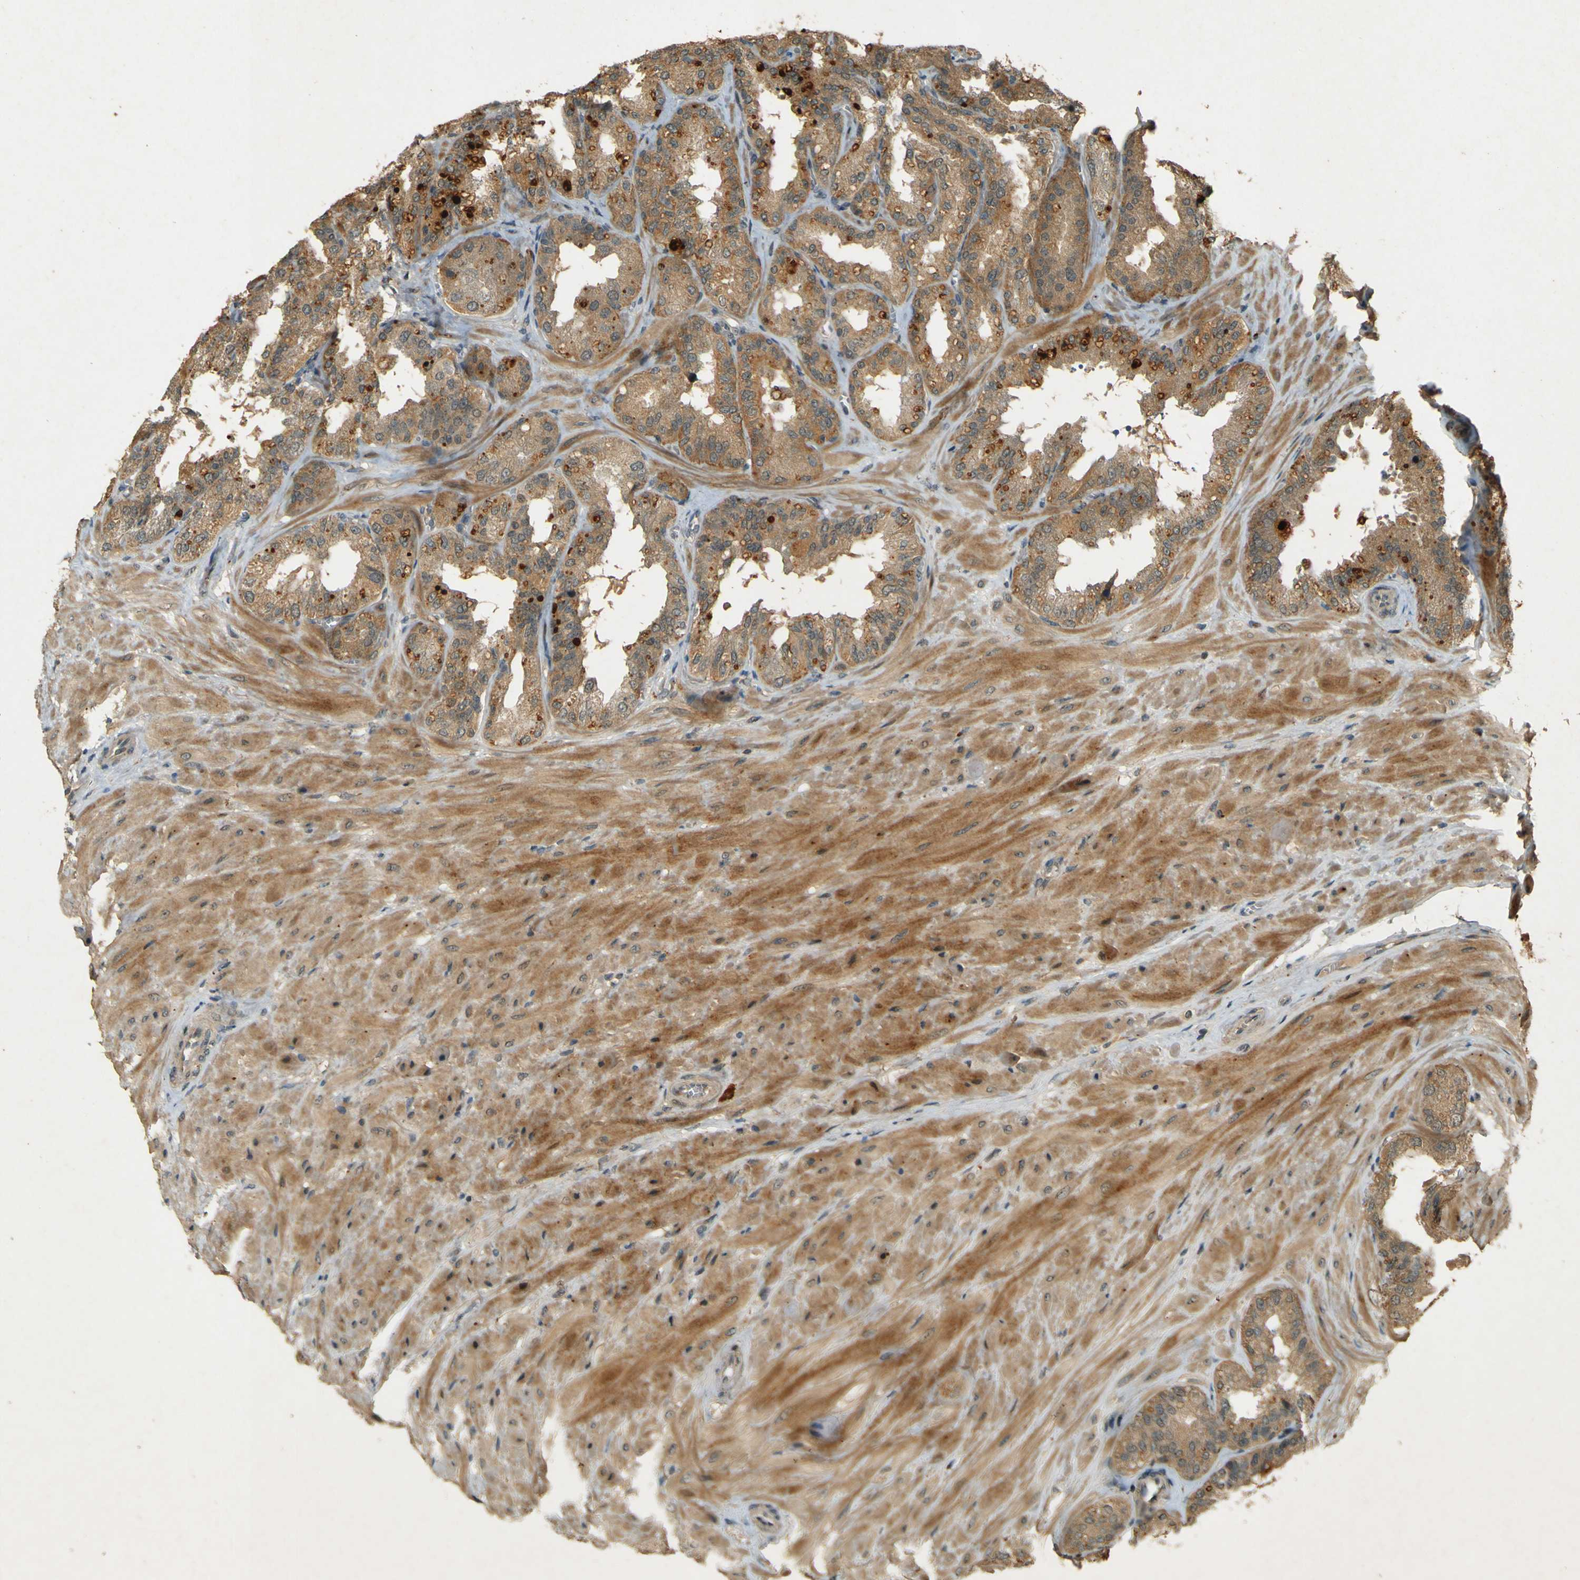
{"staining": {"intensity": "strong", "quantity": "25%-75%", "location": "cytoplasmic/membranous"}, "tissue": "seminal vesicle", "cell_type": "Glandular cells", "image_type": "normal", "snomed": [{"axis": "morphology", "description": "Normal tissue, NOS"}, {"axis": "topography", "description": "Prostate"}, {"axis": "topography", "description": "Seminal veicle"}], "caption": "Immunohistochemical staining of normal seminal vesicle reveals high levels of strong cytoplasmic/membranous staining in approximately 25%-75% of glandular cells.", "gene": "MPDZ", "patient": {"sex": "male", "age": 51}}